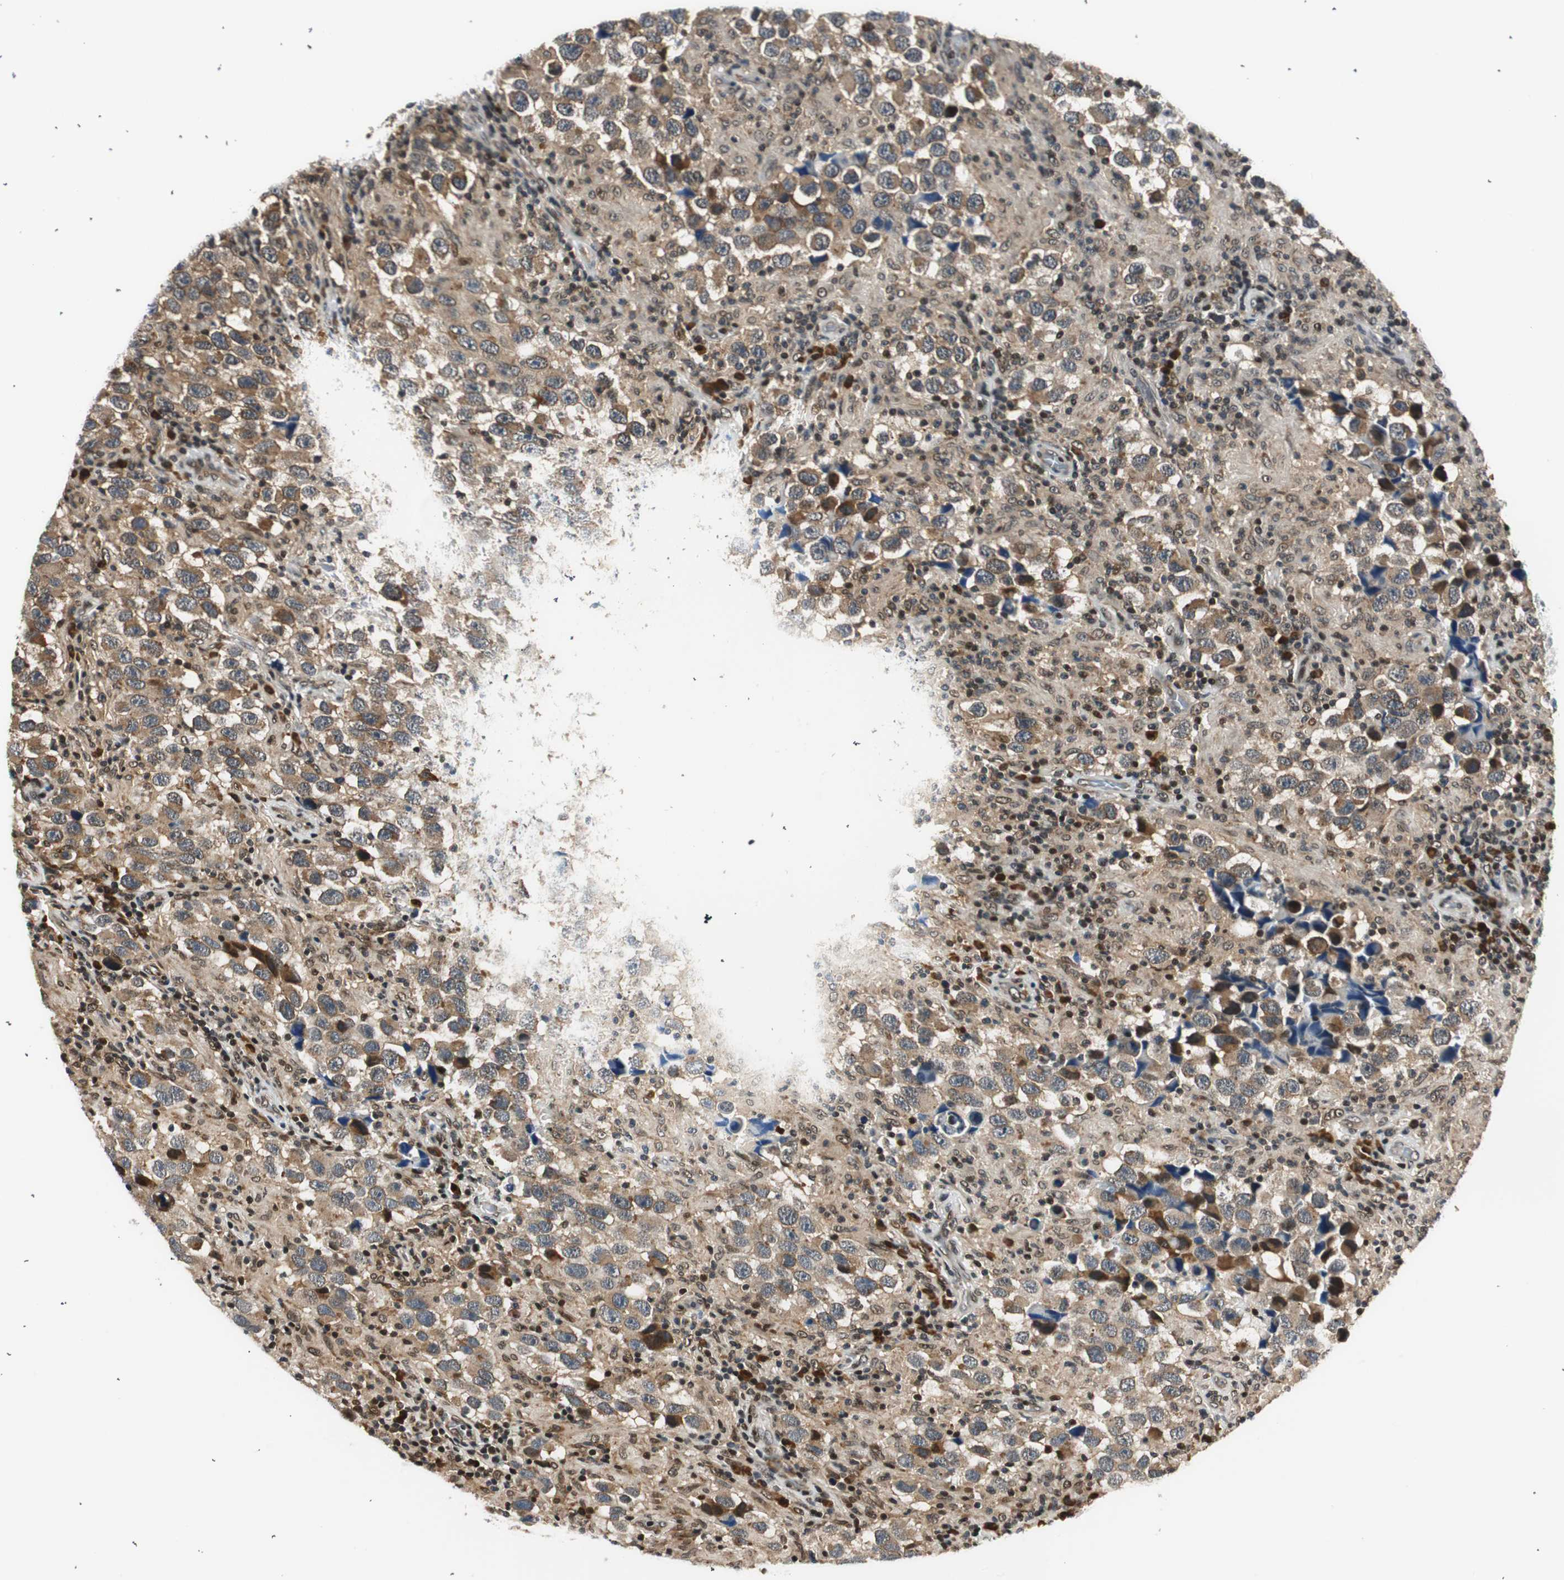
{"staining": {"intensity": "weak", "quantity": ">75%", "location": "cytoplasmic/membranous"}, "tissue": "testis cancer", "cell_type": "Tumor cells", "image_type": "cancer", "snomed": [{"axis": "morphology", "description": "Carcinoma, Embryonal, NOS"}, {"axis": "topography", "description": "Testis"}], "caption": "Immunohistochemical staining of embryonal carcinoma (testis) exhibits low levels of weak cytoplasmic/membranous protein staining in approximately >75% of tumor cells.", "gene": "RING1", "patient": {"sex": "male", "age": 21}}